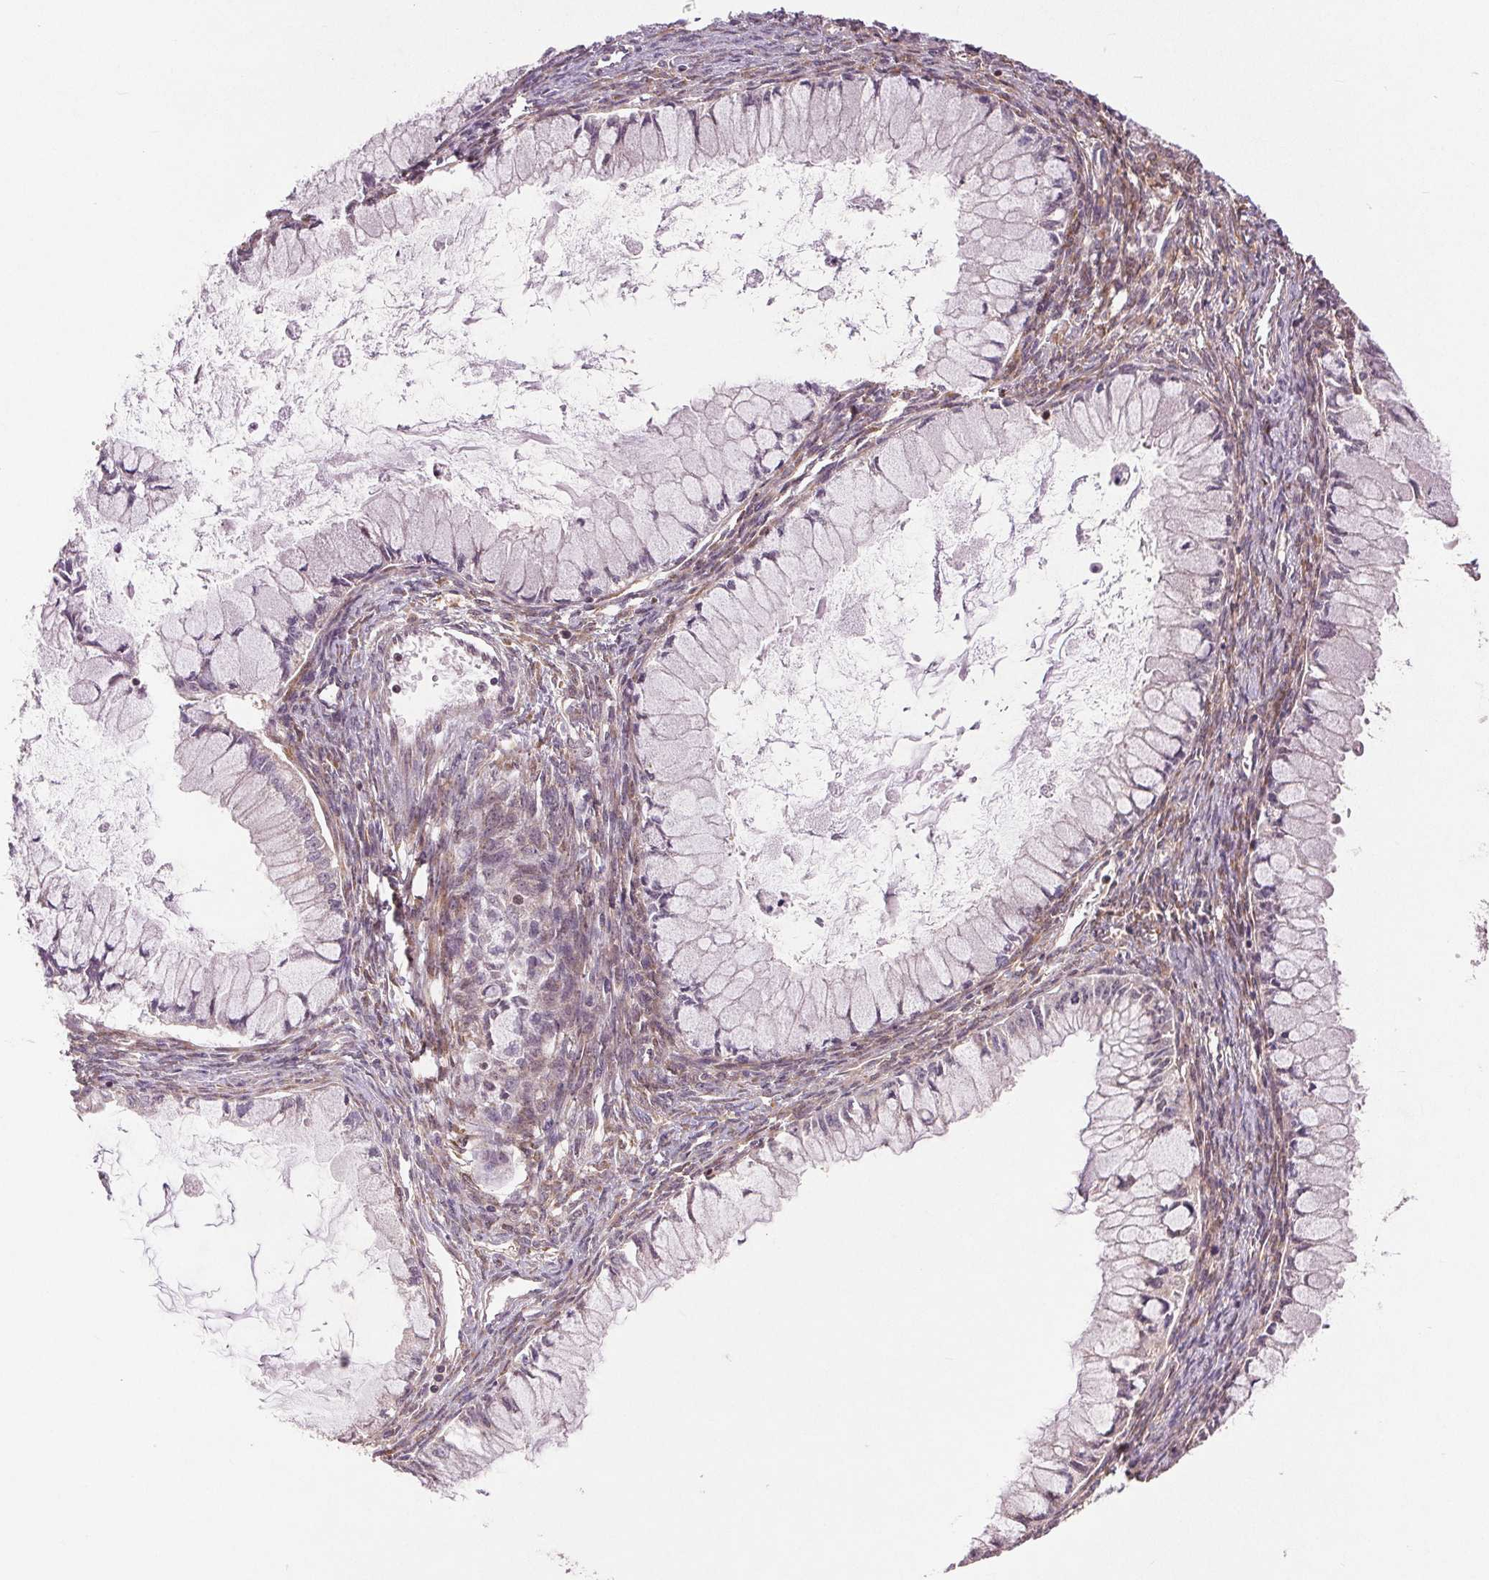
{"staining": {"intensity": "weak", "quantity": "<25%", "location": "cytoplasmic/membranous"}, "tissue": "ovarian cancer", "cell_type": "Tumor cells", "image_type": "cancer", "snomed": [{"axis": "morphology", "description": "Cystadenocarcinoma, mucinous, NOS"}, {"axis": "topography", "description": "Ovary"}], "caption": "This is a photomicrograph of immunohistochemistry (IHC) staining of ovarian cancer, which shows no staining in tumor cells.", "gene": "BTF3L4", "patient": {"sex": "female", "age": 34}}